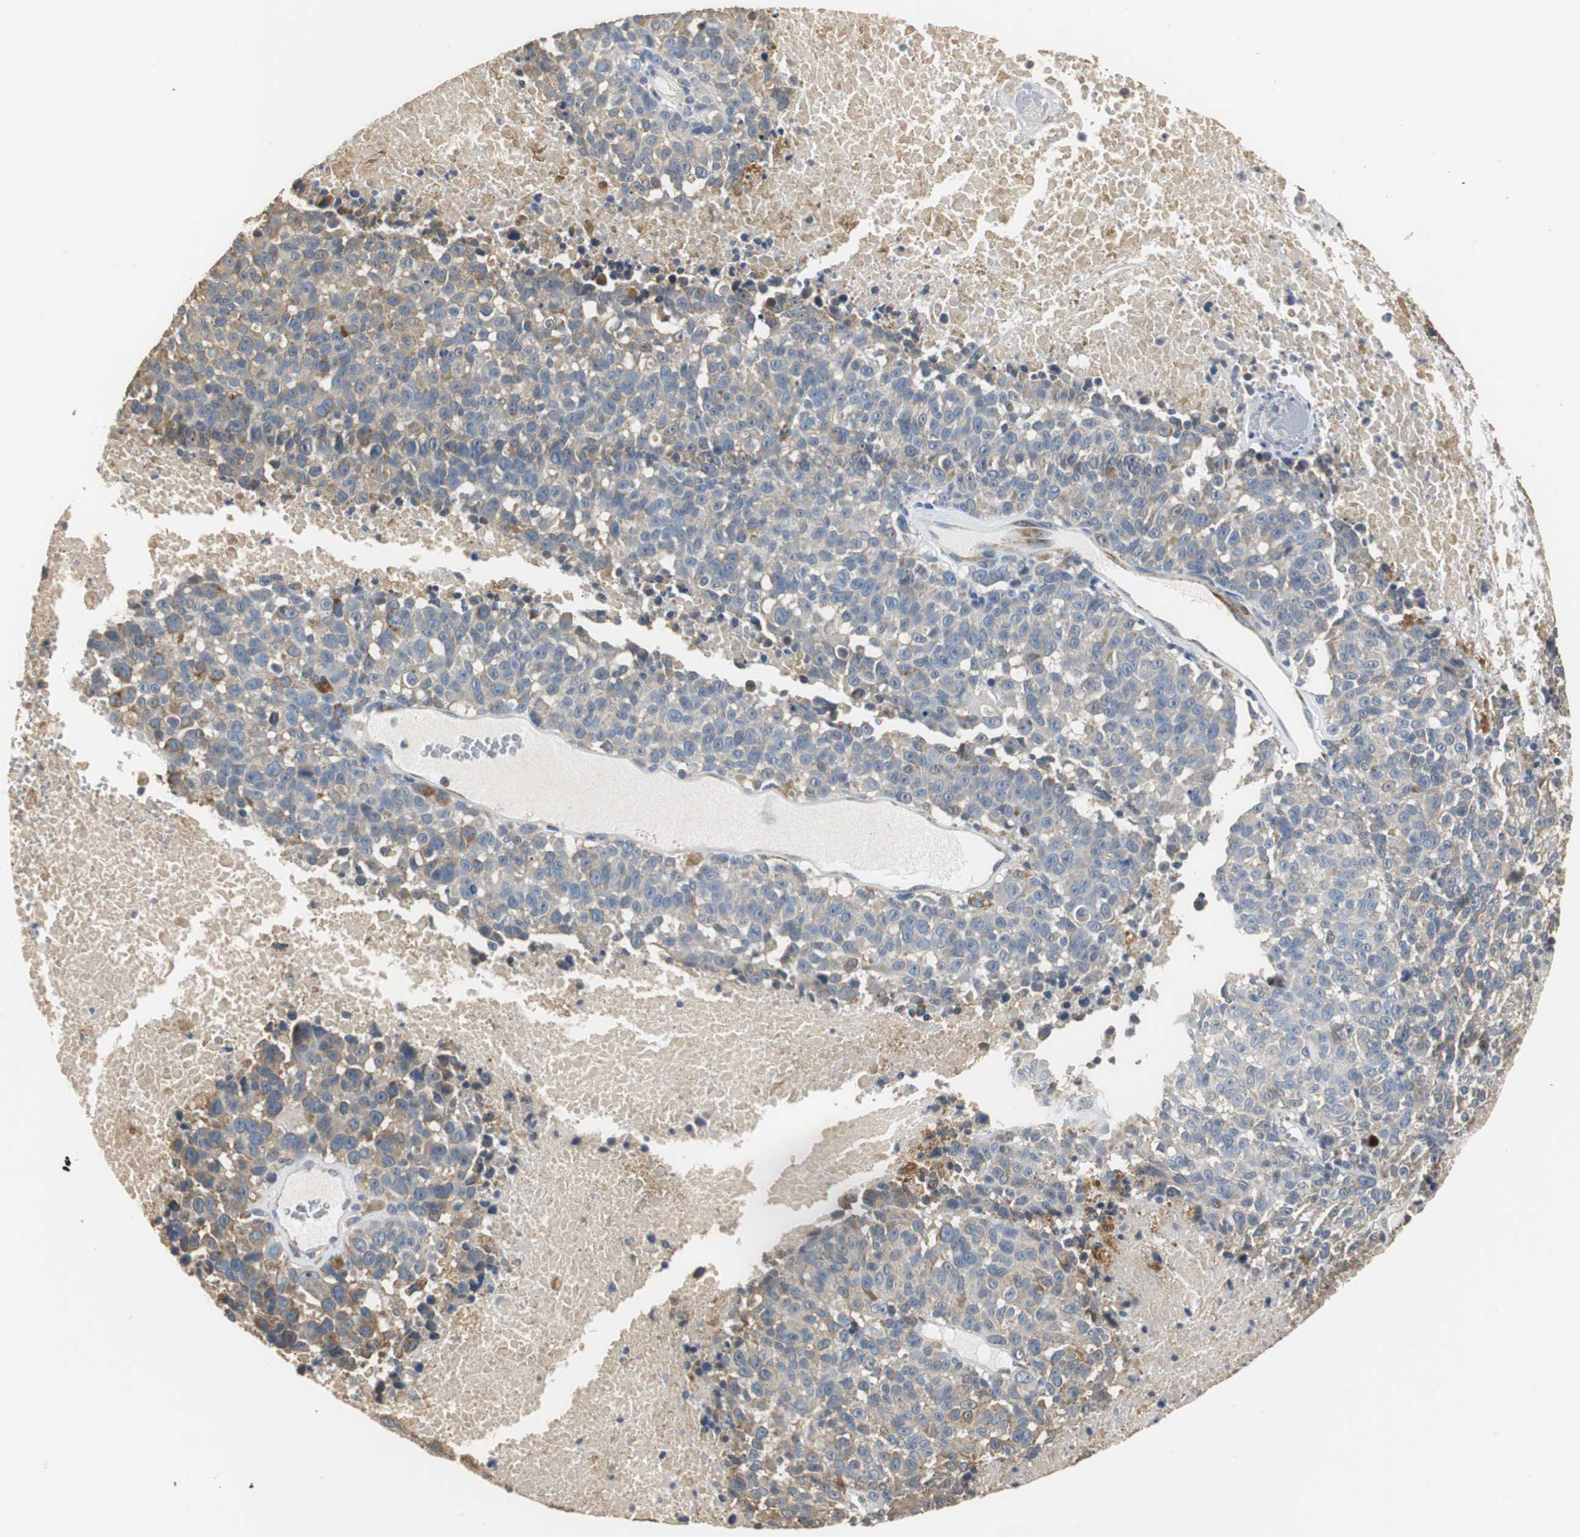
{"staining": {"intensity": "weak", "quantity": "<25%", "location": "cytoplasmic/membranous"}, "tissue": "melanoma", "cell_type": "Tumor cells", "image_type": "cancer", "snomed": [{"axis": "morphology", "description": "Malignant melanoma, Metastatic site"}, {"axis": "topography", "description": "Cerebral cortex"}], "caption": "Melanoma was stained to show a protein in brown. There is no significant expression in tumor cells. (Brightfield microscopy of DAB (3,3'-diaminobenzidine) IHC at high magnification).", "gene": "HMGCL", "patient": {"sex": "female", "age": 52}}